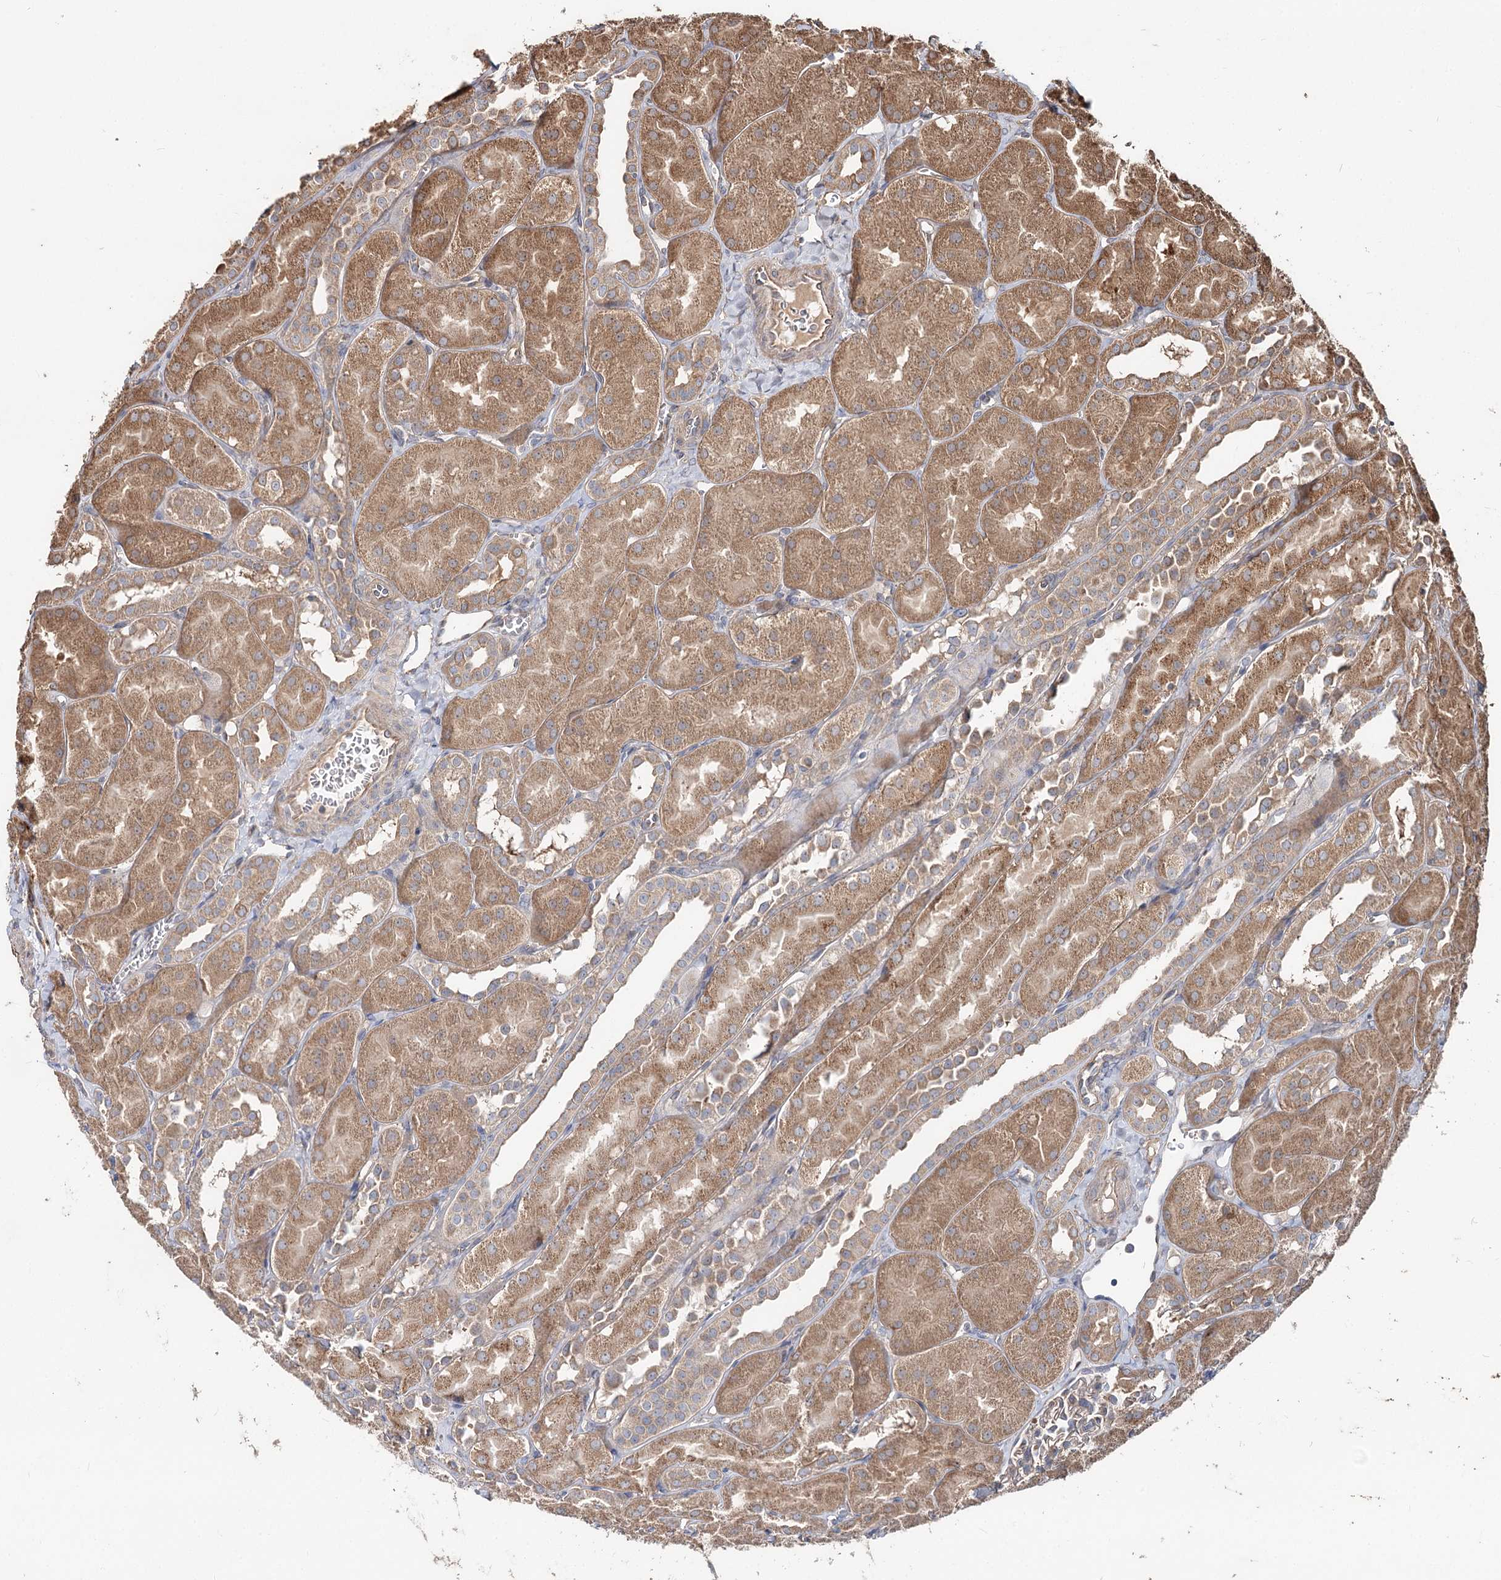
{"staining": {"intensity": "weak", "quantity": "25%-75%", "location": "cytoplasmic/membranous"}, "tissue": "kidney", "cell_type": "Cells in glomeruli", "image_type": "normal", "snomed": [{"axis": "morphology", "description": "Normal tissue, NOS"}, {"axis": "topography", "description": "Kidney"}, {"axis": "topography", "description": "Urinary bladder"}], "caption": "DAB (3,3'-diaminobenzidine) immunohistochemical staining of unremarkable human kidney demonstrates weak cytoplasmic/membranous protein staining in about 25%-75% of cells in glomeruli.", "gene": "SPART", "patient": {"sex": "male", "age": 16}}